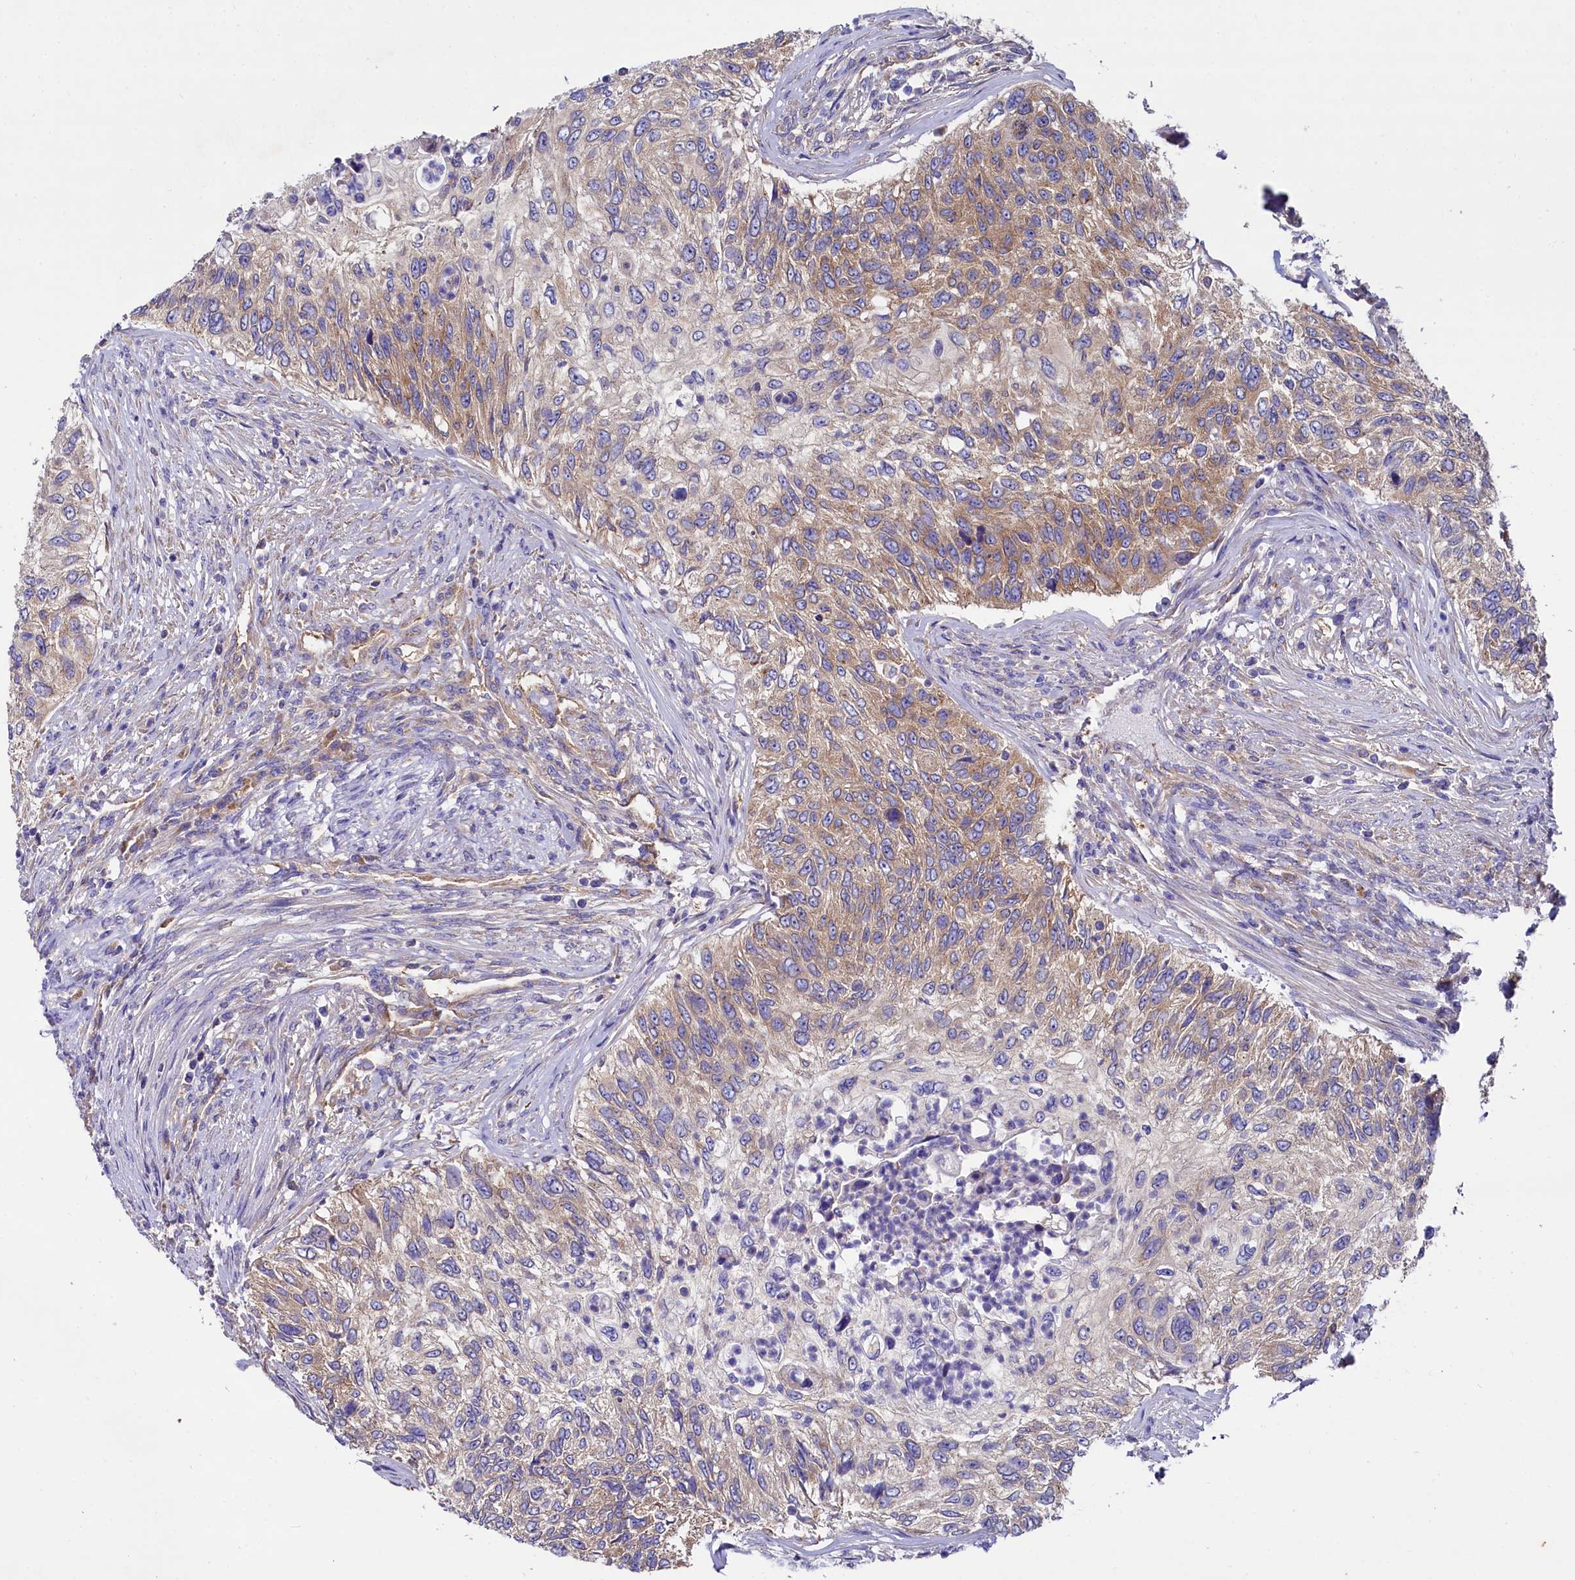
{"staining": {"intensity": "moderate", "quantity": "25%-75%", "location": "cytoplasmic/membranous"}, "tissue": "urothelial cancer", "cell_type": "Tumor cells", "image_type": "cancer", "snomed": [{"axis": "morphology", "description": "Urothelial carcinoma, High grade"}, {"axis": "topography", "description": "Urinary bladder"}], "caption": "Moderate cytoplasmic/membranous expression for a protein is seen in approximately 25%-75% of tumor cells of high-grade urothelial carcinoma using immunohistochemistry.", "gene": "QARS1", "patient": {"sex": "female", "age": 60}}